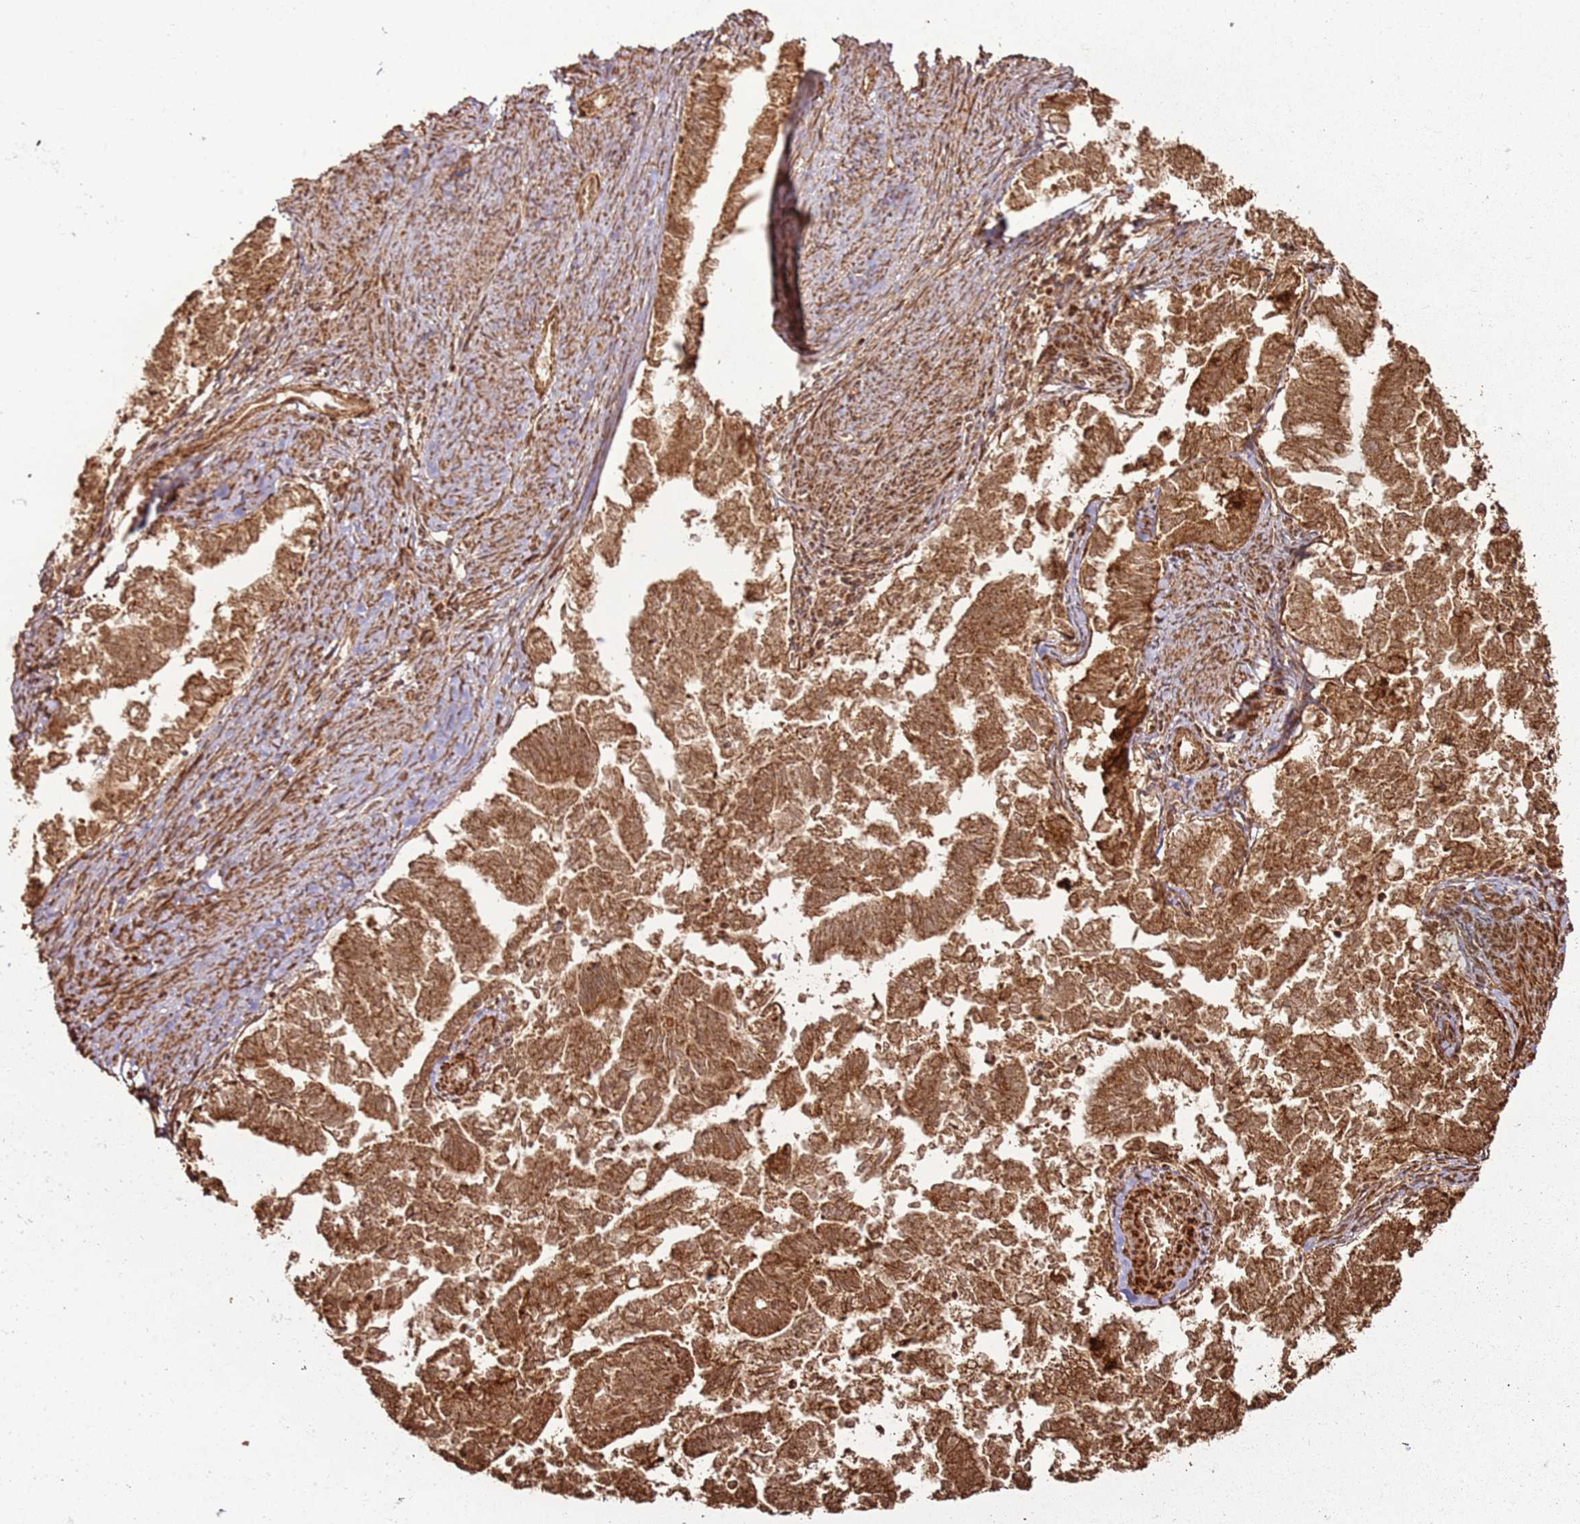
{"staining": {"intensity": "moderate", "quantity": ">75%", "location": "cytoplasmic/membranous"}, "tissue": "endometrial cancer", "cell_type": "Tumor cells", "image_type": "cancer", "snomed": [{"axis": "morphology", "description": "Adenocarcinoma, NOS"}, {"axis": "topography", "description": "Endometrium"}], "caption": "Immunohistochemical staining of endometrial cancer exhibits medium levels of moderate cytoplasmic/membranous protein positivity in about >75% of tumor cells. The protein is shown in brown color, while the nuclei are stained blue.", "gene": "MRPS6", "patient": {"sex": "female", "age": 79}}